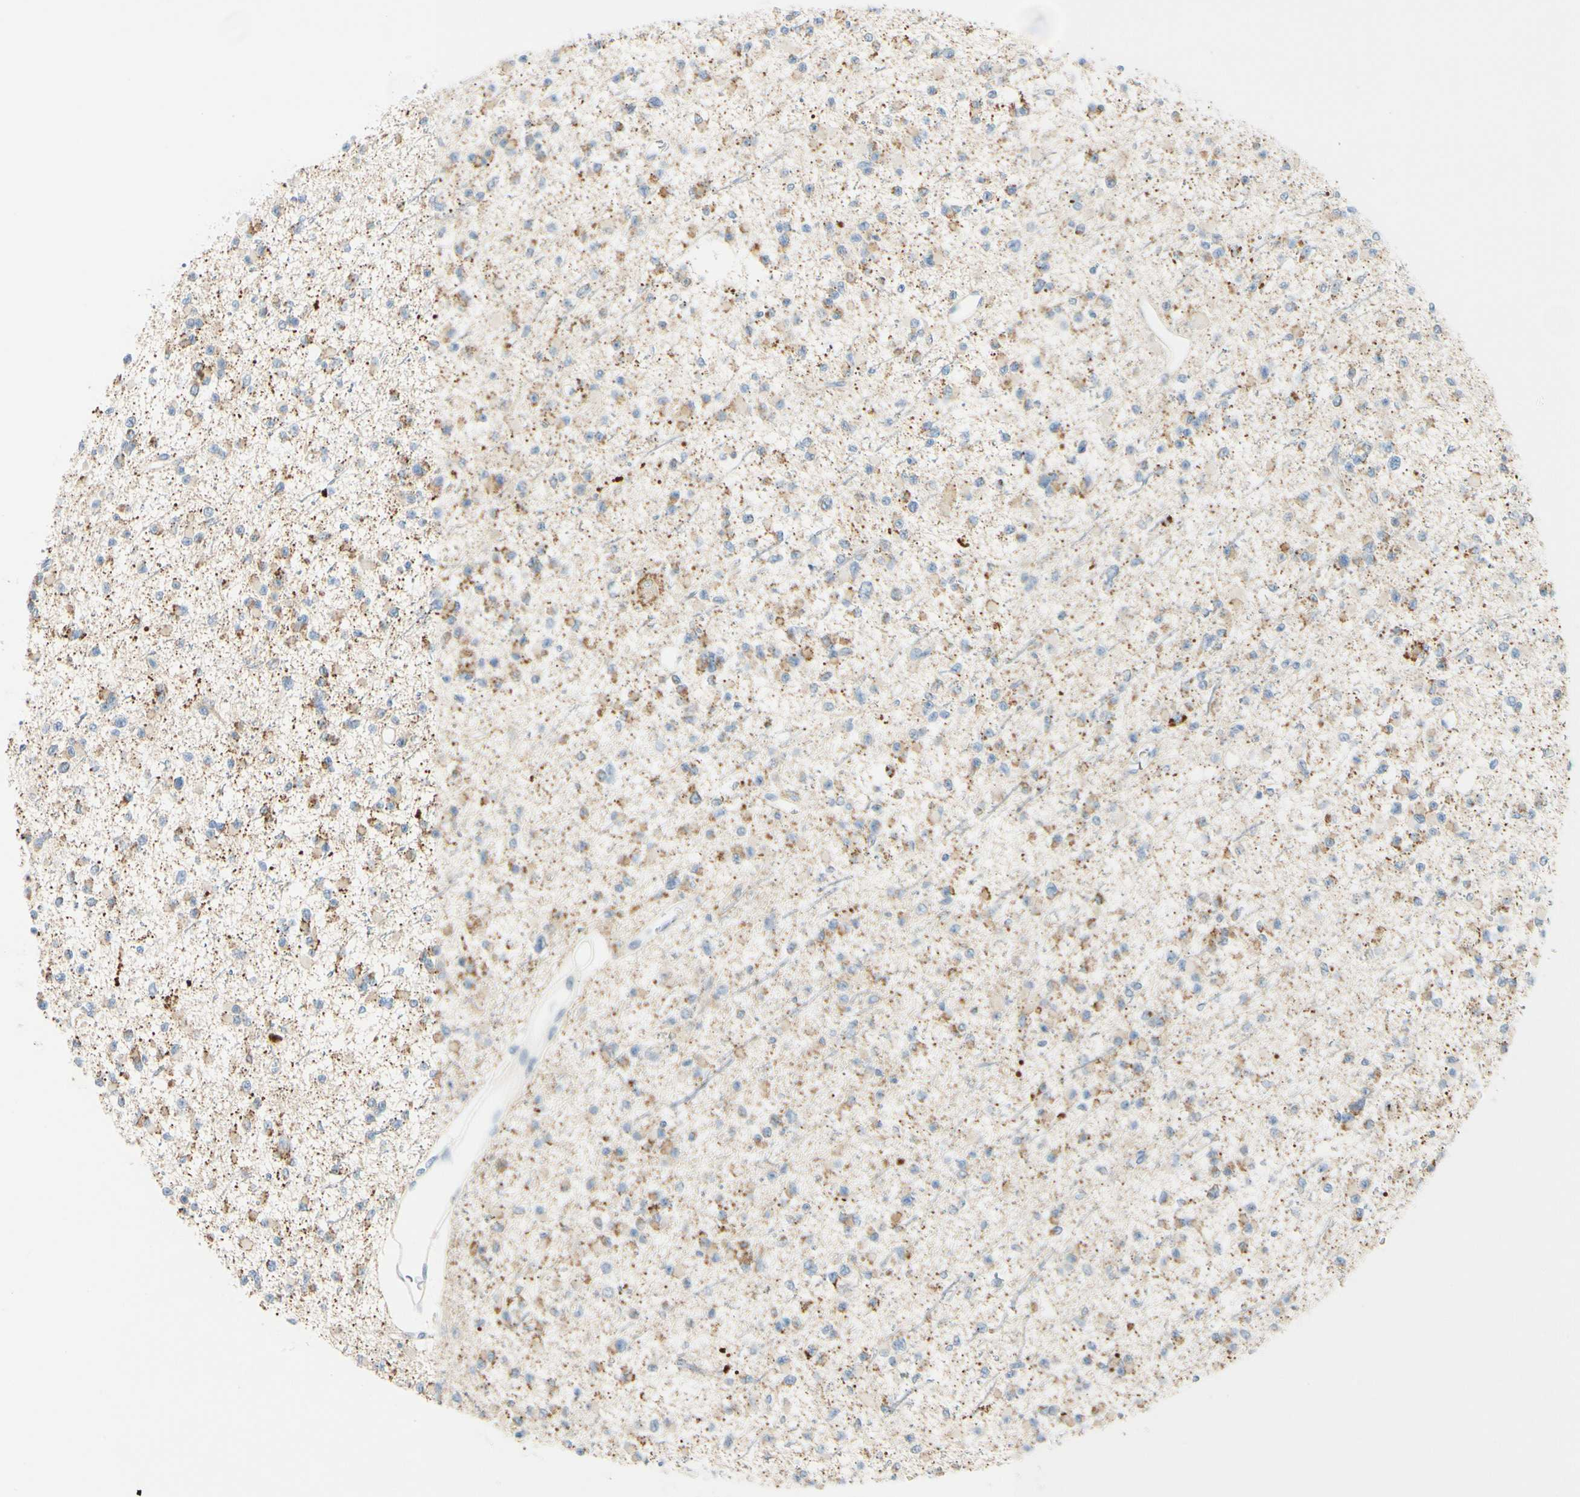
{"staining": {"intensity": "moderate", "quantity": "25%-75%", "location": "cytoplasmic/membranous"}, "tissue": "glioma", "cell_type": "Tumor cells", "image_type": "cancer", "snomed": [{"axis": "morphology", "description": "Glioma, malignant, Low grade"}, {"axis": "topography", "description": "Brain"}], "caption": "Immunohistochemistry (IHC) (DAB (3,3'-diaminobenzidine)) staining of glioma displays moderate cytoplasmic/membranous protein staining in about 25%-75% of tumor cells.", "gene": "GALNT5", "patient": {"sex": "female", "age": 22}}